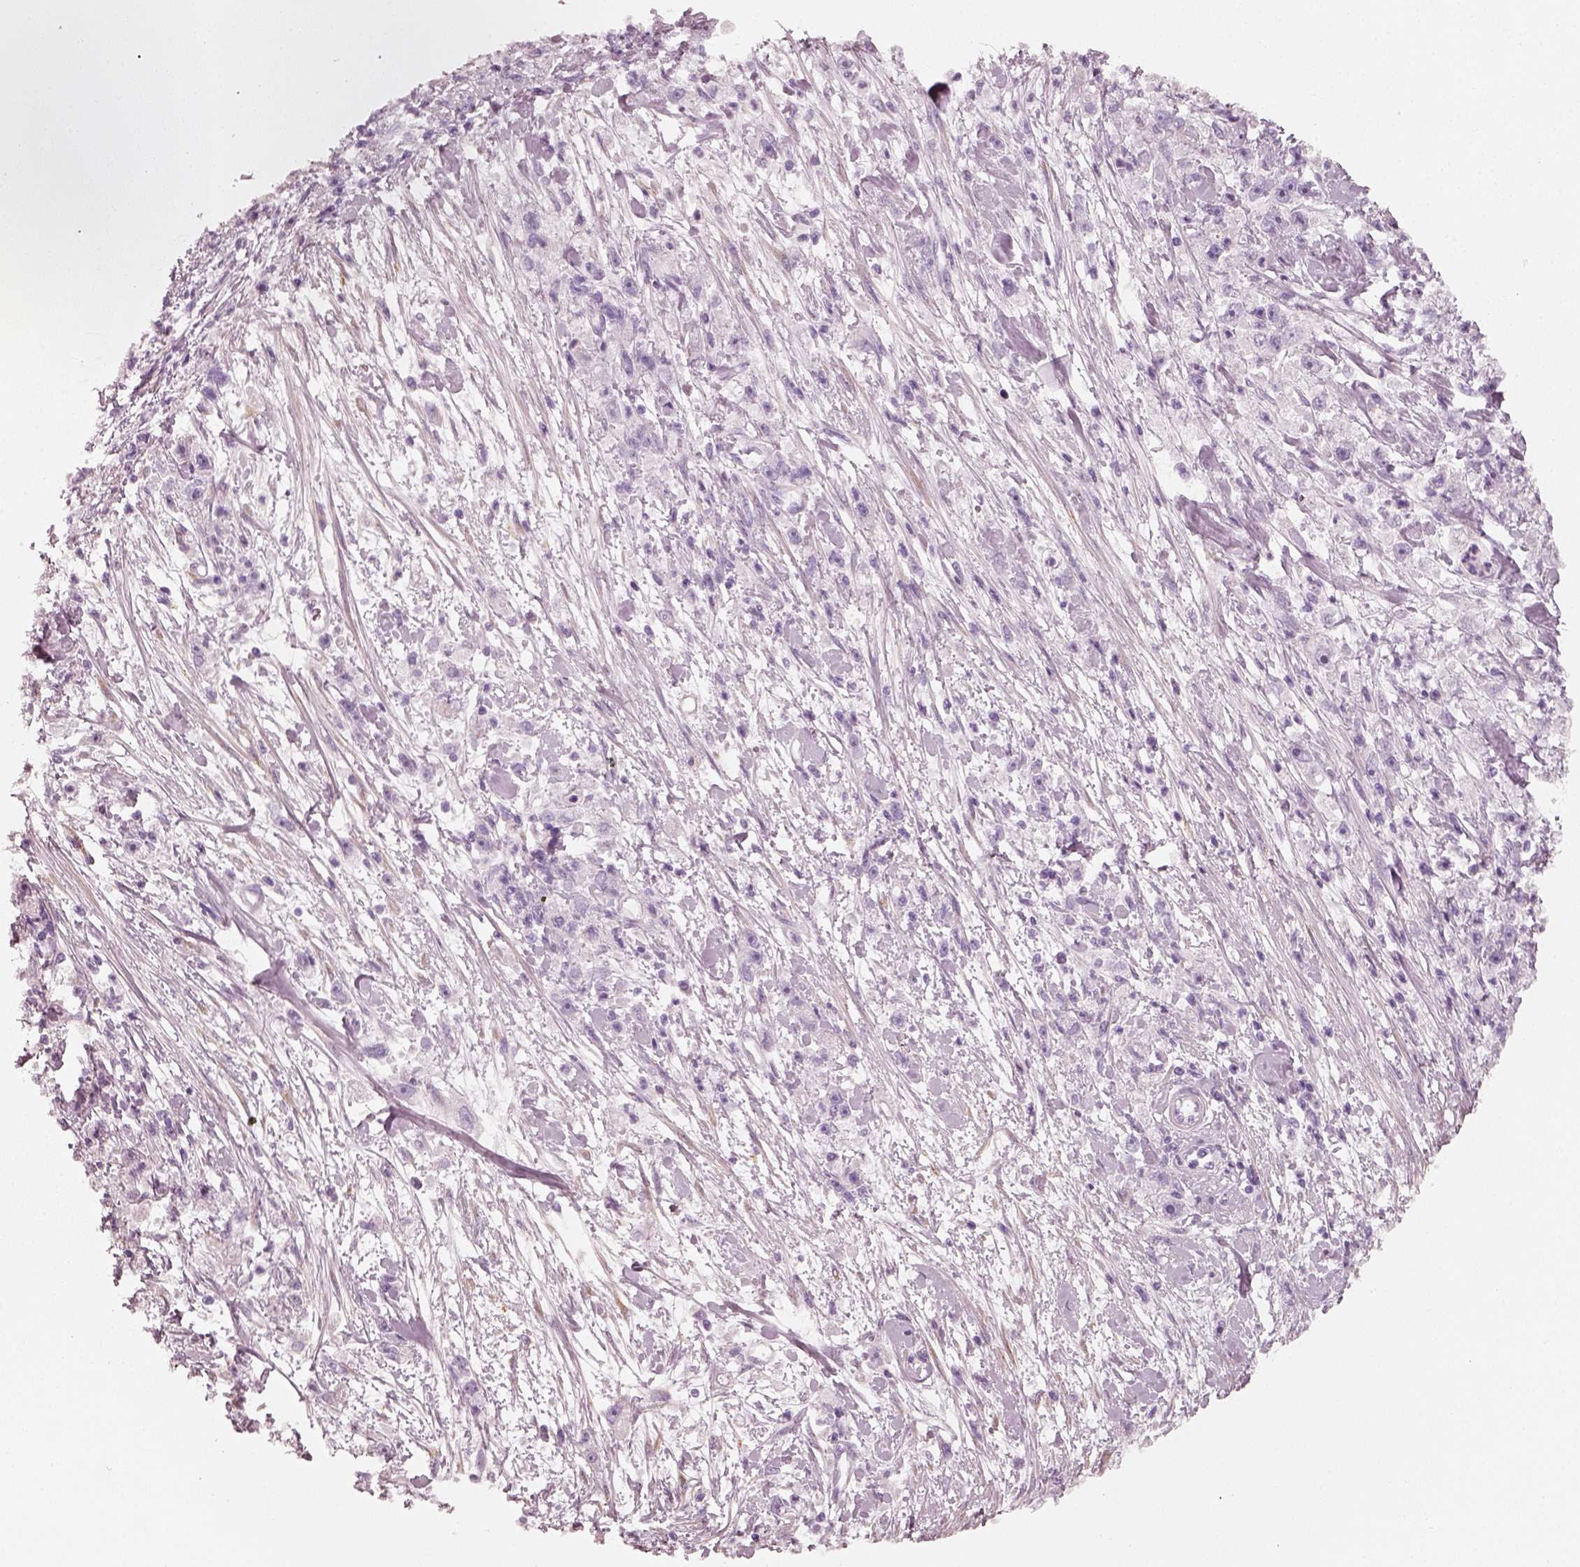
{"staining": {"intensity": "negative", "quantity": "none", "location": "none"}, "tissue": "stomach cancer", "cell_type": "Tumor cells", "image_type": "cancer", "snomed": [{"axis": "morphology", "description": "Adenocarcinoma, NOS"}, {"axis": "topography", "description": "Stomach"}], "caption": "Micrograph shows no protein positivity in tumor cells of stomach adenocarcinoma tissue.", "gene": "RS1", "patient": {"sex": "female", "age": 59}}